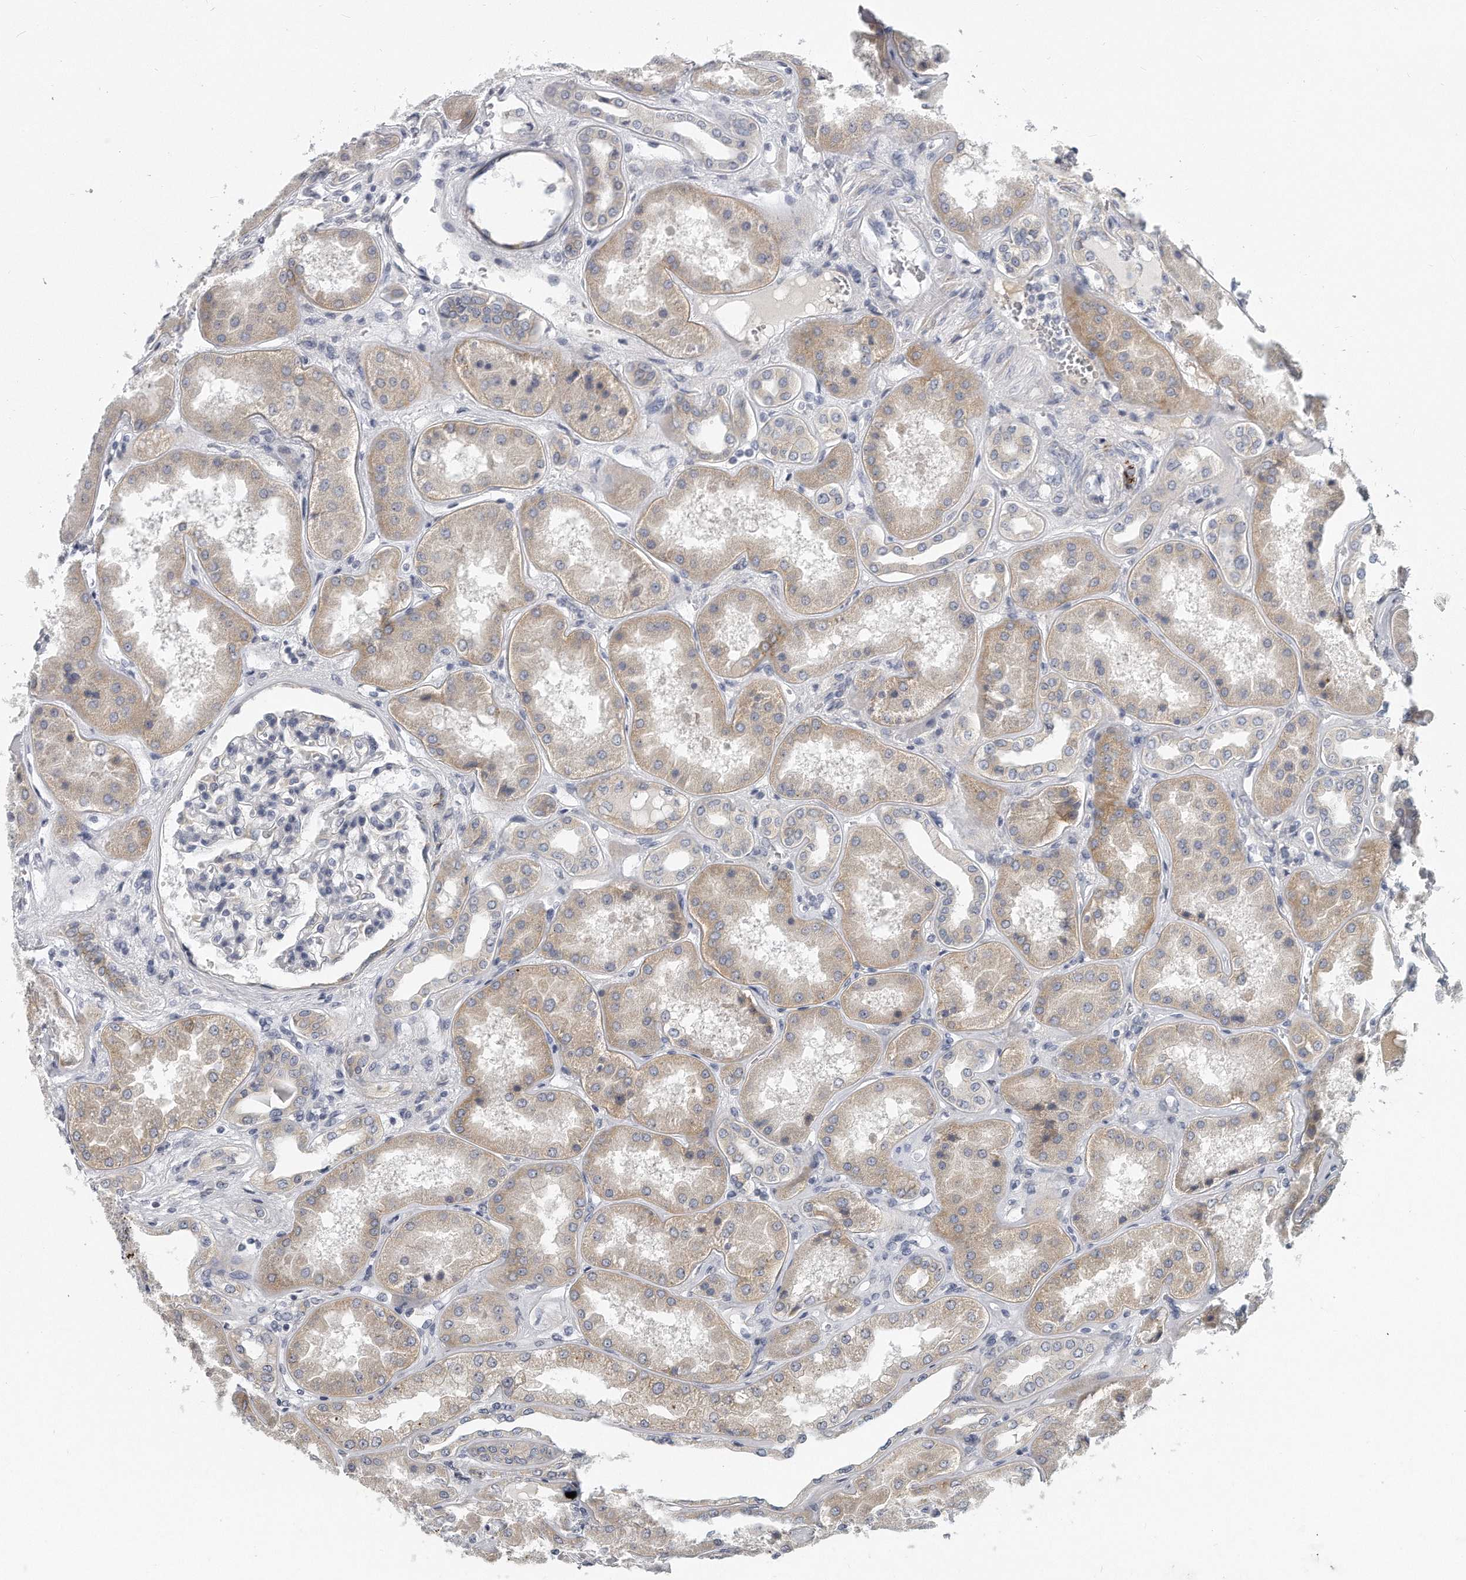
{"staining": {"intensity": "negative", "quantity": "none", "location": "none"}, "tissue": "kidney", "cell_type": "Cells in glomeruli", "image_type": "normal", "snomed": [{"axis": "morphology", "description": "Normal tissue, NOS"}, {"axis": "topography", "description": "Kidney"}], "caption": "Cells in glomeruli are negative for brown protein staining in benign kidney. (DAB (3,3'-diaminobenzidine) immunohistochemistry (IHC) visualized using brightfield microscopy, high magnification).", "gene": "PLEKHA6", "patient": {"sex": "female", "age": 56}}